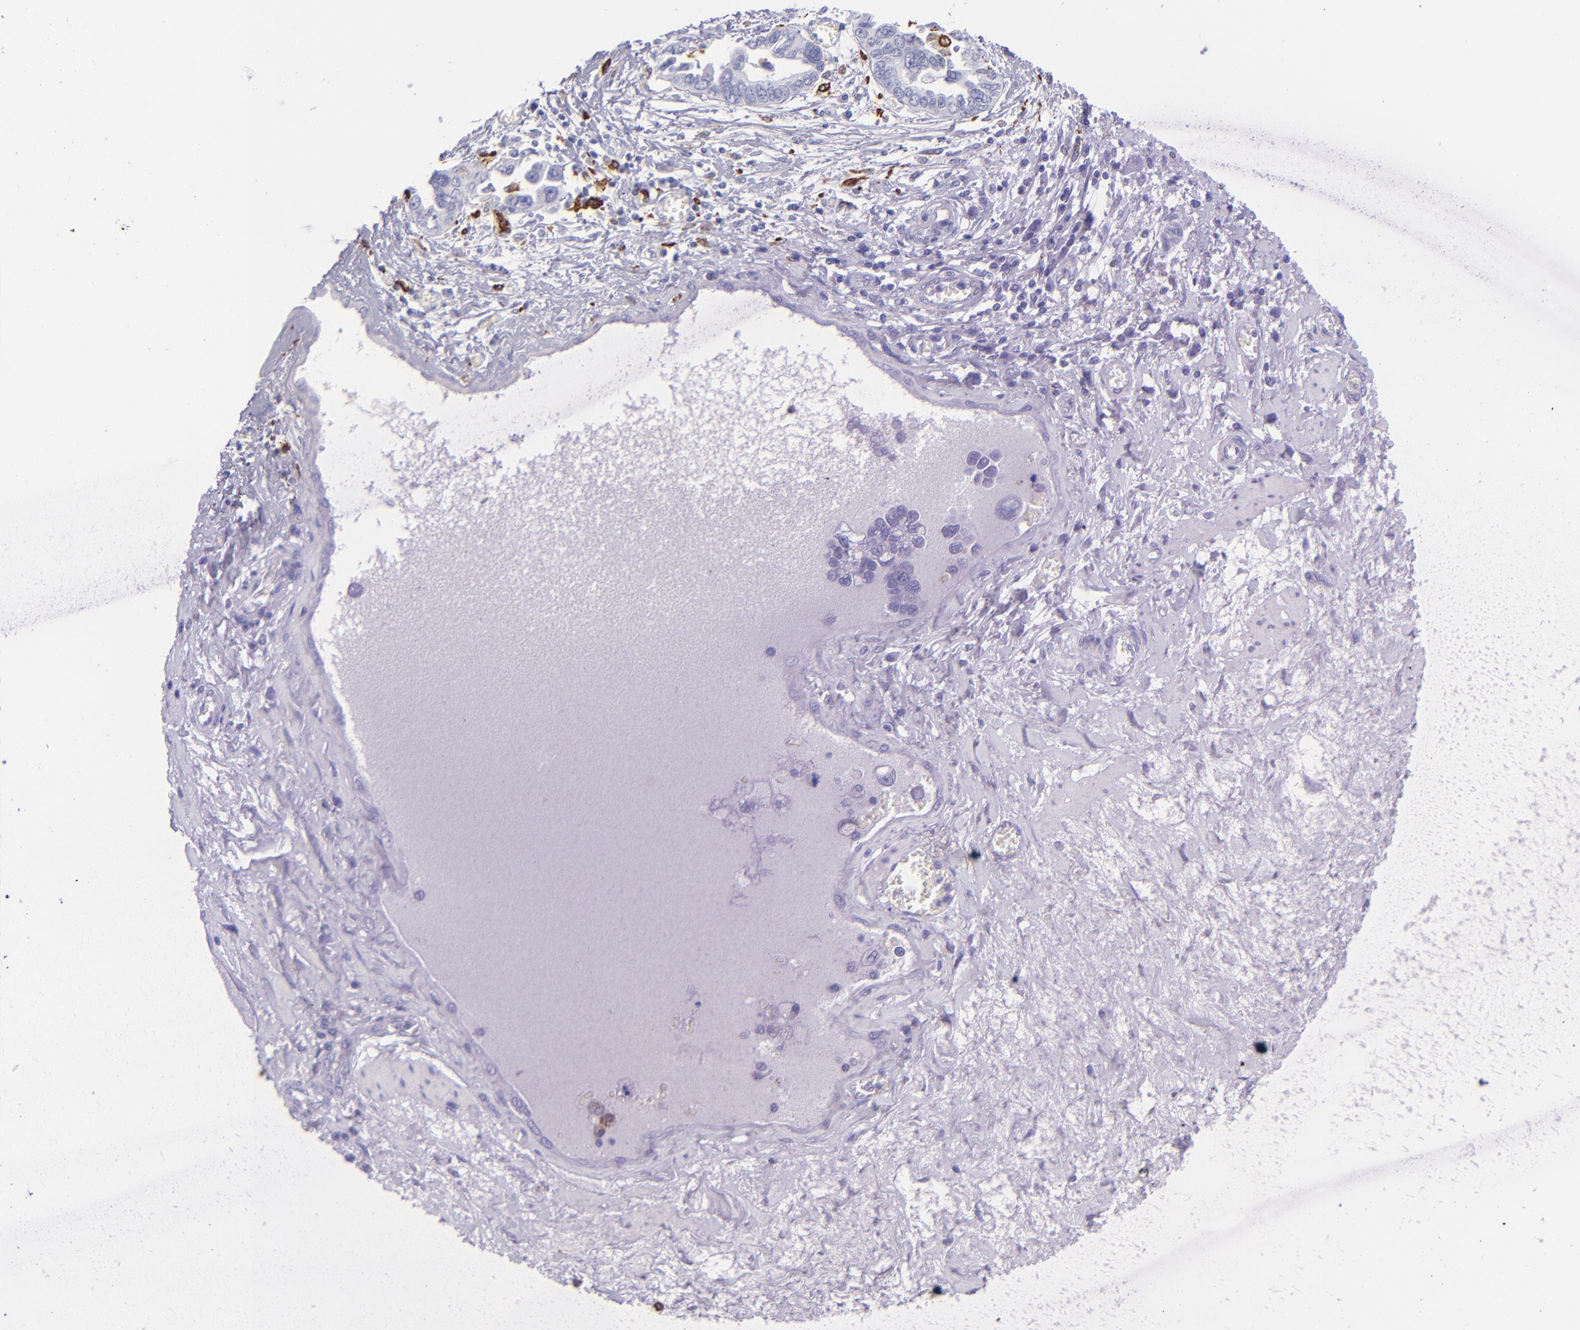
{"staining": {"intensity": "negative", "quantity": "none", "location": "none"}, "tissue": "ovarian cancer", "cell_type": "Tumor cells", "image_type": "cancer", "snomed": [{"axis": "morphology", "description": "Cystadenocarcinoma, serous, NOS"}, {"axis": "topography", "description": "Ovary"}], "caption": "Immunohistochemistry of human ovarian cancer (serous cystadenocarcinoma) reveals no staining in tumor cells. Nuclei are stained in blue.", "gene": "CD163", "patient": {"sex": "female", "age": 63}}